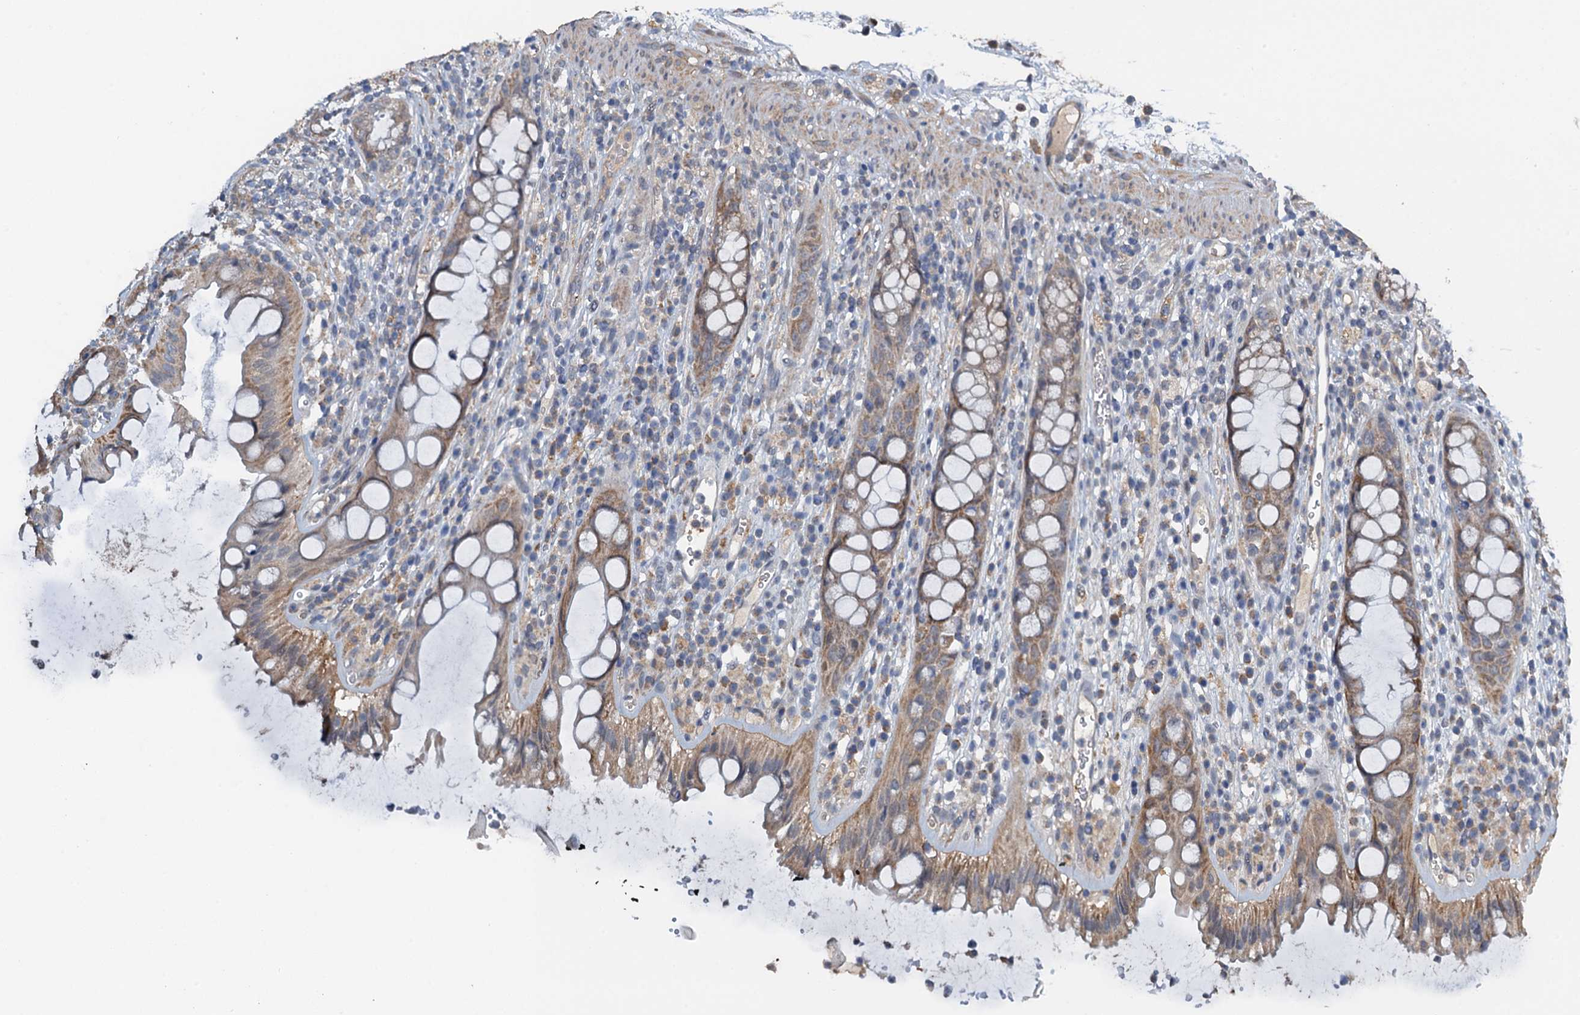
{"staining": {"intensity": "weak", "quantity": "25%-75%", "location": "cytoplasmic/membranous"}, "tissue": "rectum", "cell_type": "Glandular cells", "image_type": "normal", "snomed": [{"axis": "morphology", "description": "Normal tissue, NOS"}, {"axis": "topography", "description": "Rectum"}], "caption": "Protein positivity by immunohistochemistry (IHC) displays weak cytoplasmic/membranous positivity in about 25%-75% of glandular cells in unremarkable rectum.", "gene": "ZNF606", "patient": {"sex": "female", "age": 57}}